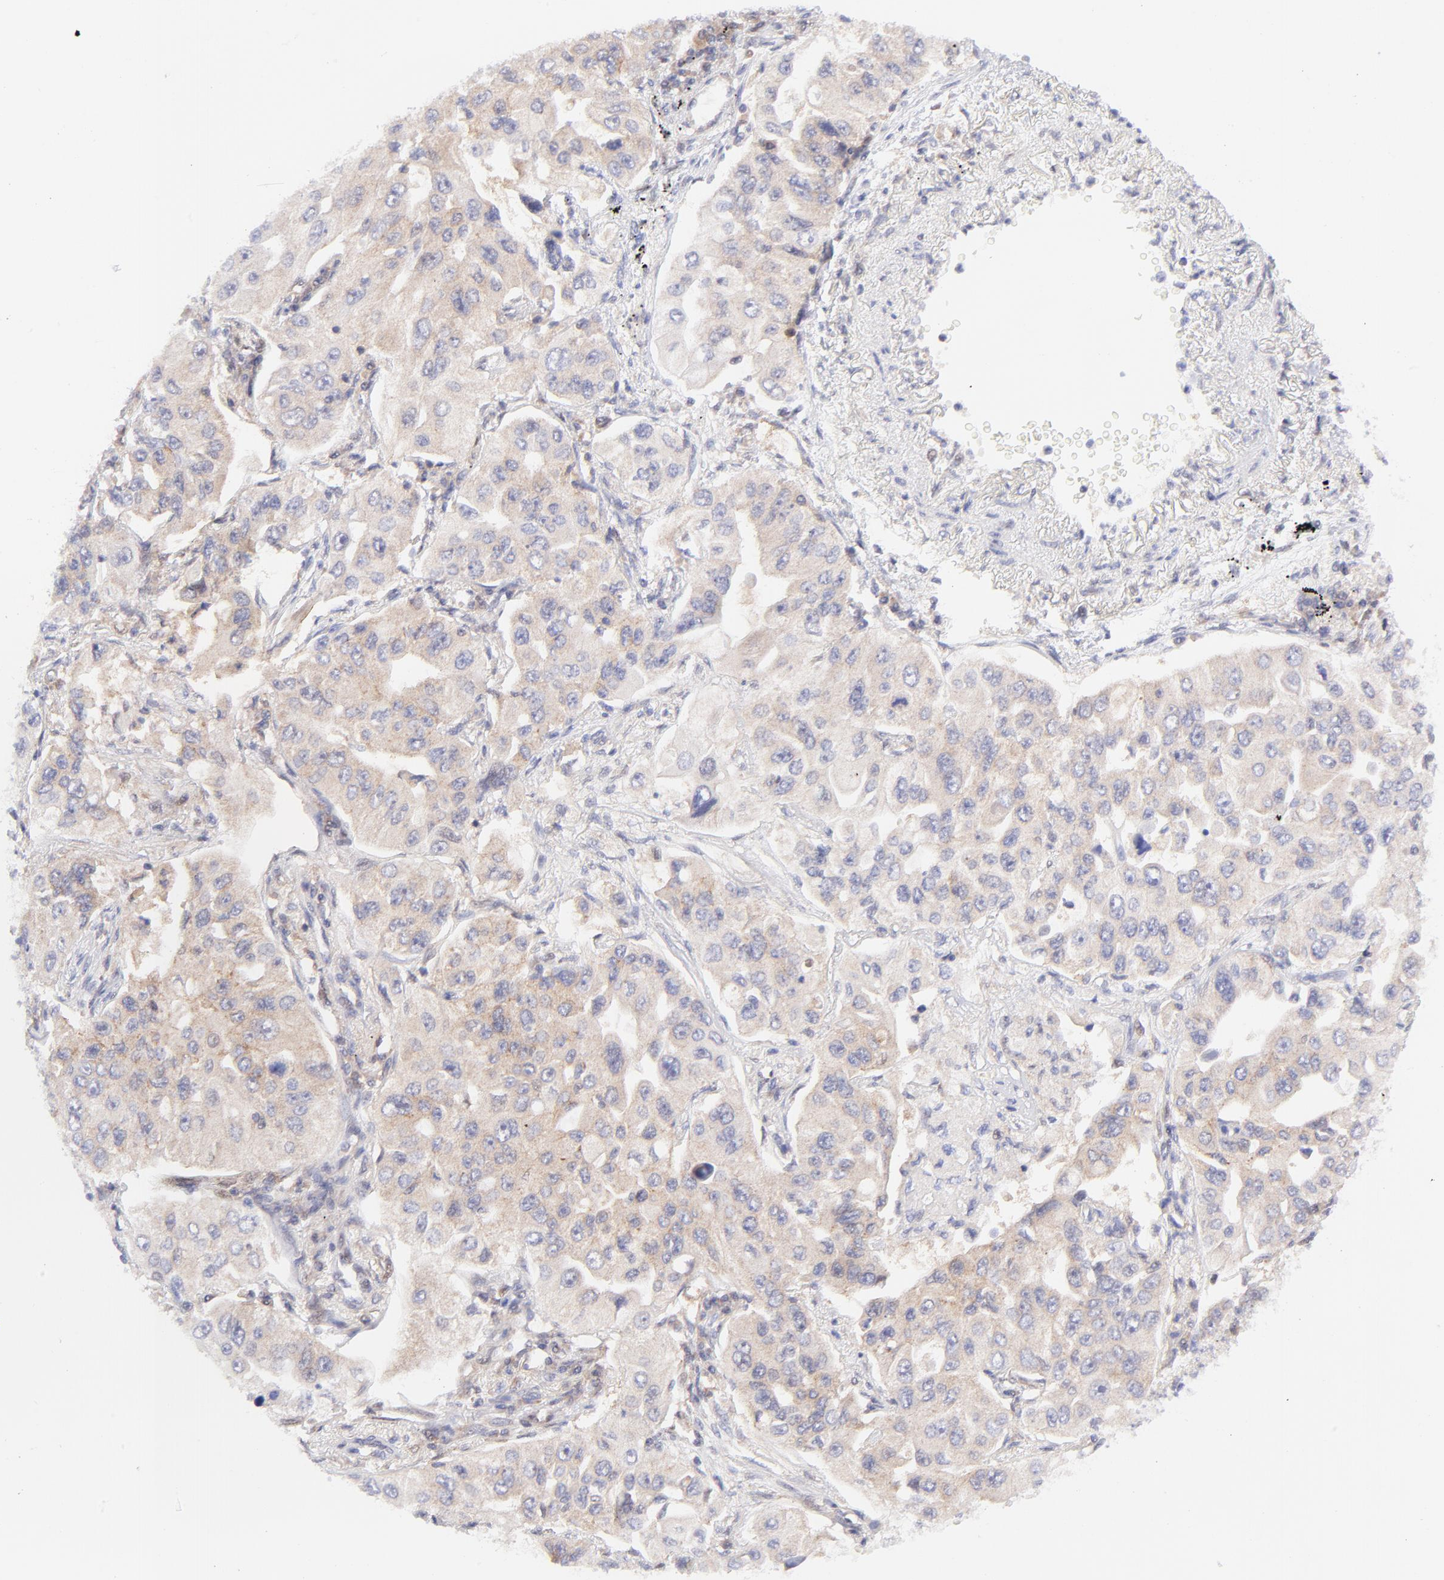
{"staining": {"intensity": "weak", "quantity": ">75%", "location": "cytoplasmic/membranous"}, "tissue": "lung cancer", "cell_type": "Tumor cells", "image_type": "cancer", "snomed": [{"axis": "morphology", "description": "Adenocarcinoma, NOS"}, {"axis": "topography", "description": "Lung"}], "caption": "Immunohistochemistry (DAB (3,3'-diaminobenzidine)) staining of adenocarcinoma (lung) reveals weak cytoplasmic/membranous protein staining in about >75% of tumor cells.", "gene": "PBDC1", "patient": {"sex": "male", "age": 84}}